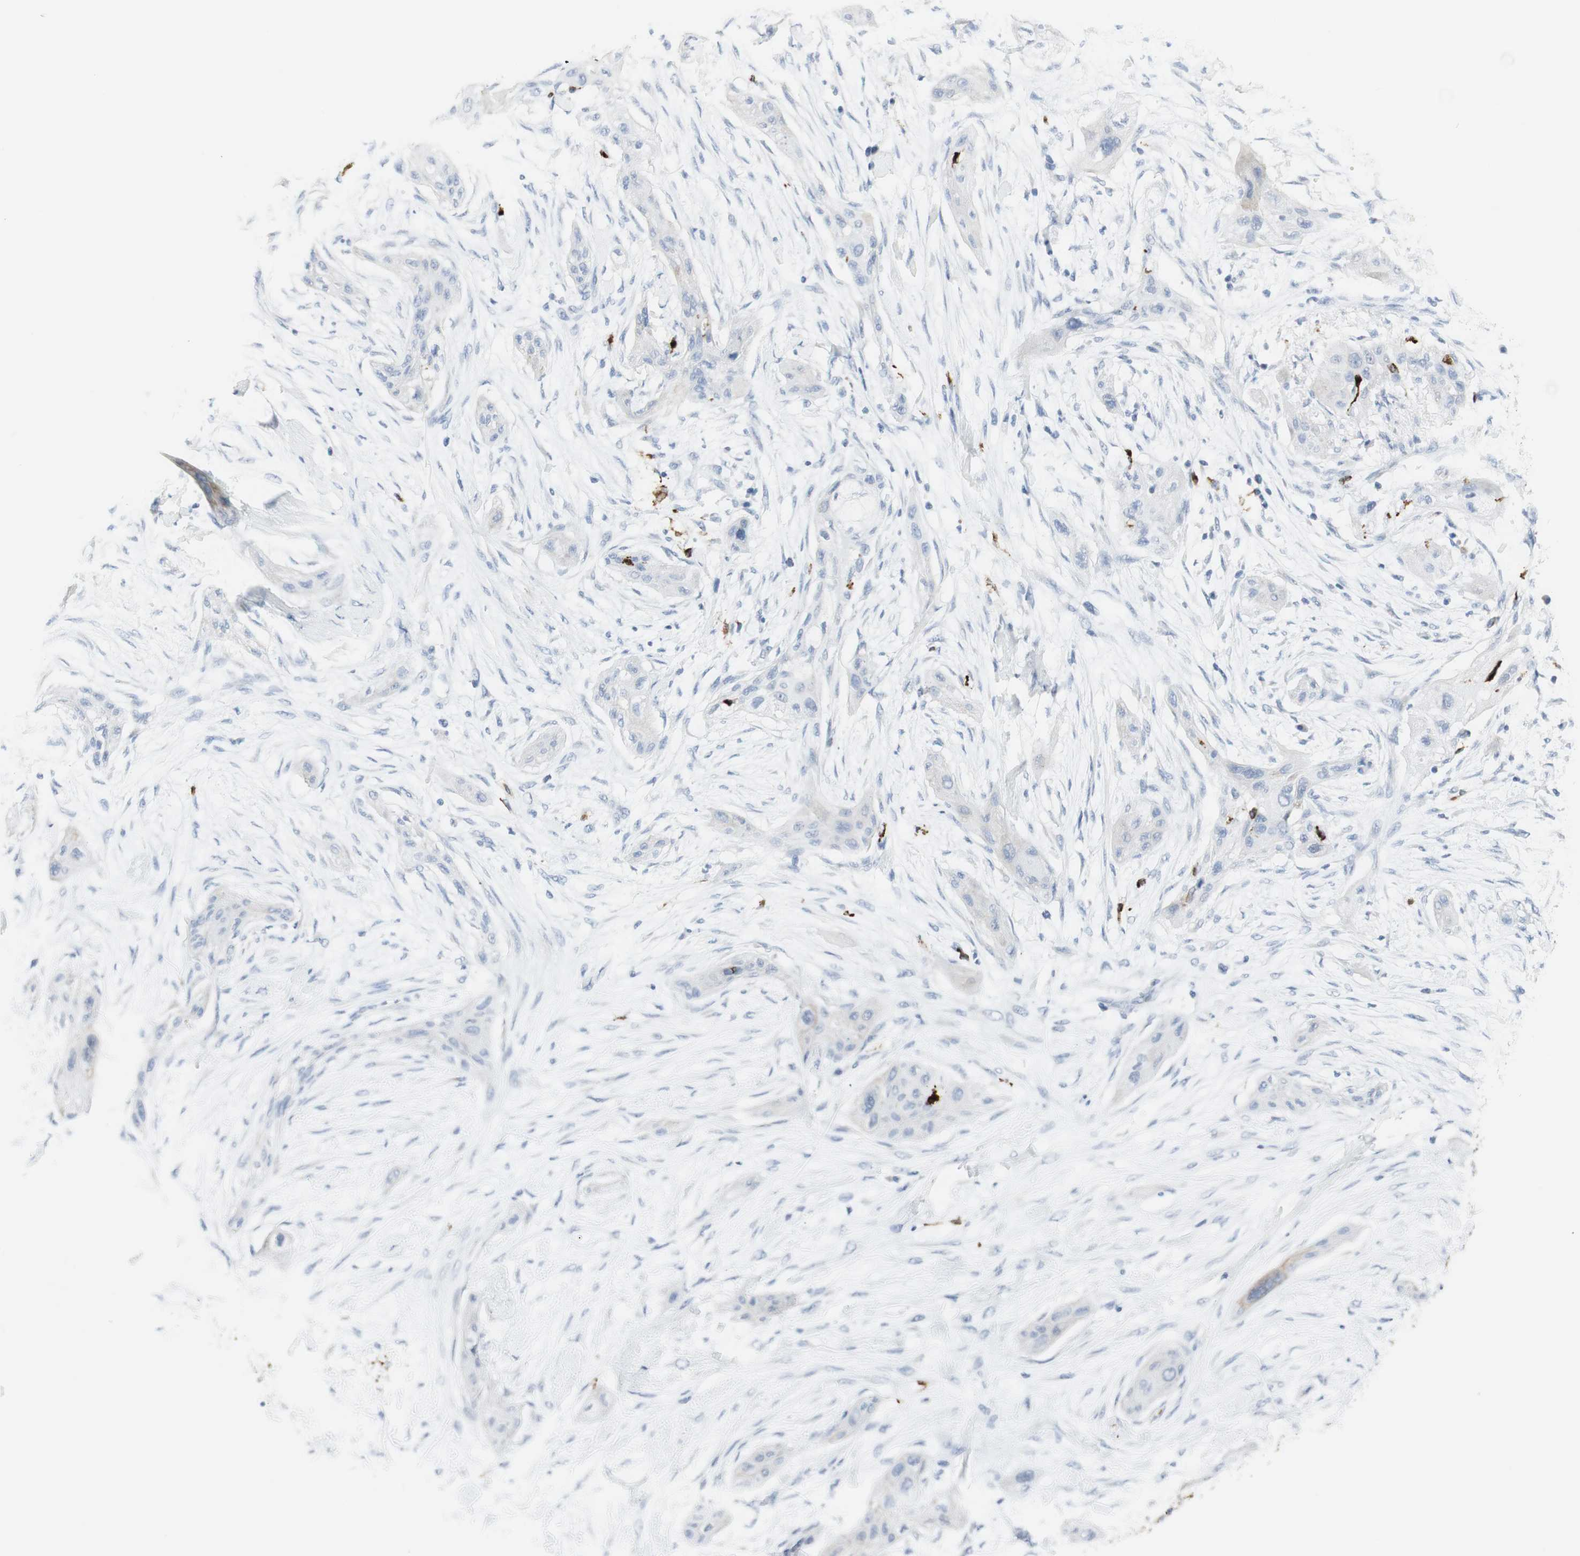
{"staining": {"intensity": "negative", "quantity": "none", "location": "none"}, "tissue": "lung cancer", "cell_type": "Tumor cells", "image_type": "cancer", "snomed": [{"axis": "morphology", "description": "Squamous cell carcinoma, NOS"}, {"axis": "topography", "description": "Lung"}], "caption": "This is an immunohistochemistry micrograph of lung cancer (squamous cell carcinoma). There is no expression in tumor cells.", "gene": "CD207", "patient": {"sex": "female", "age": 47}}